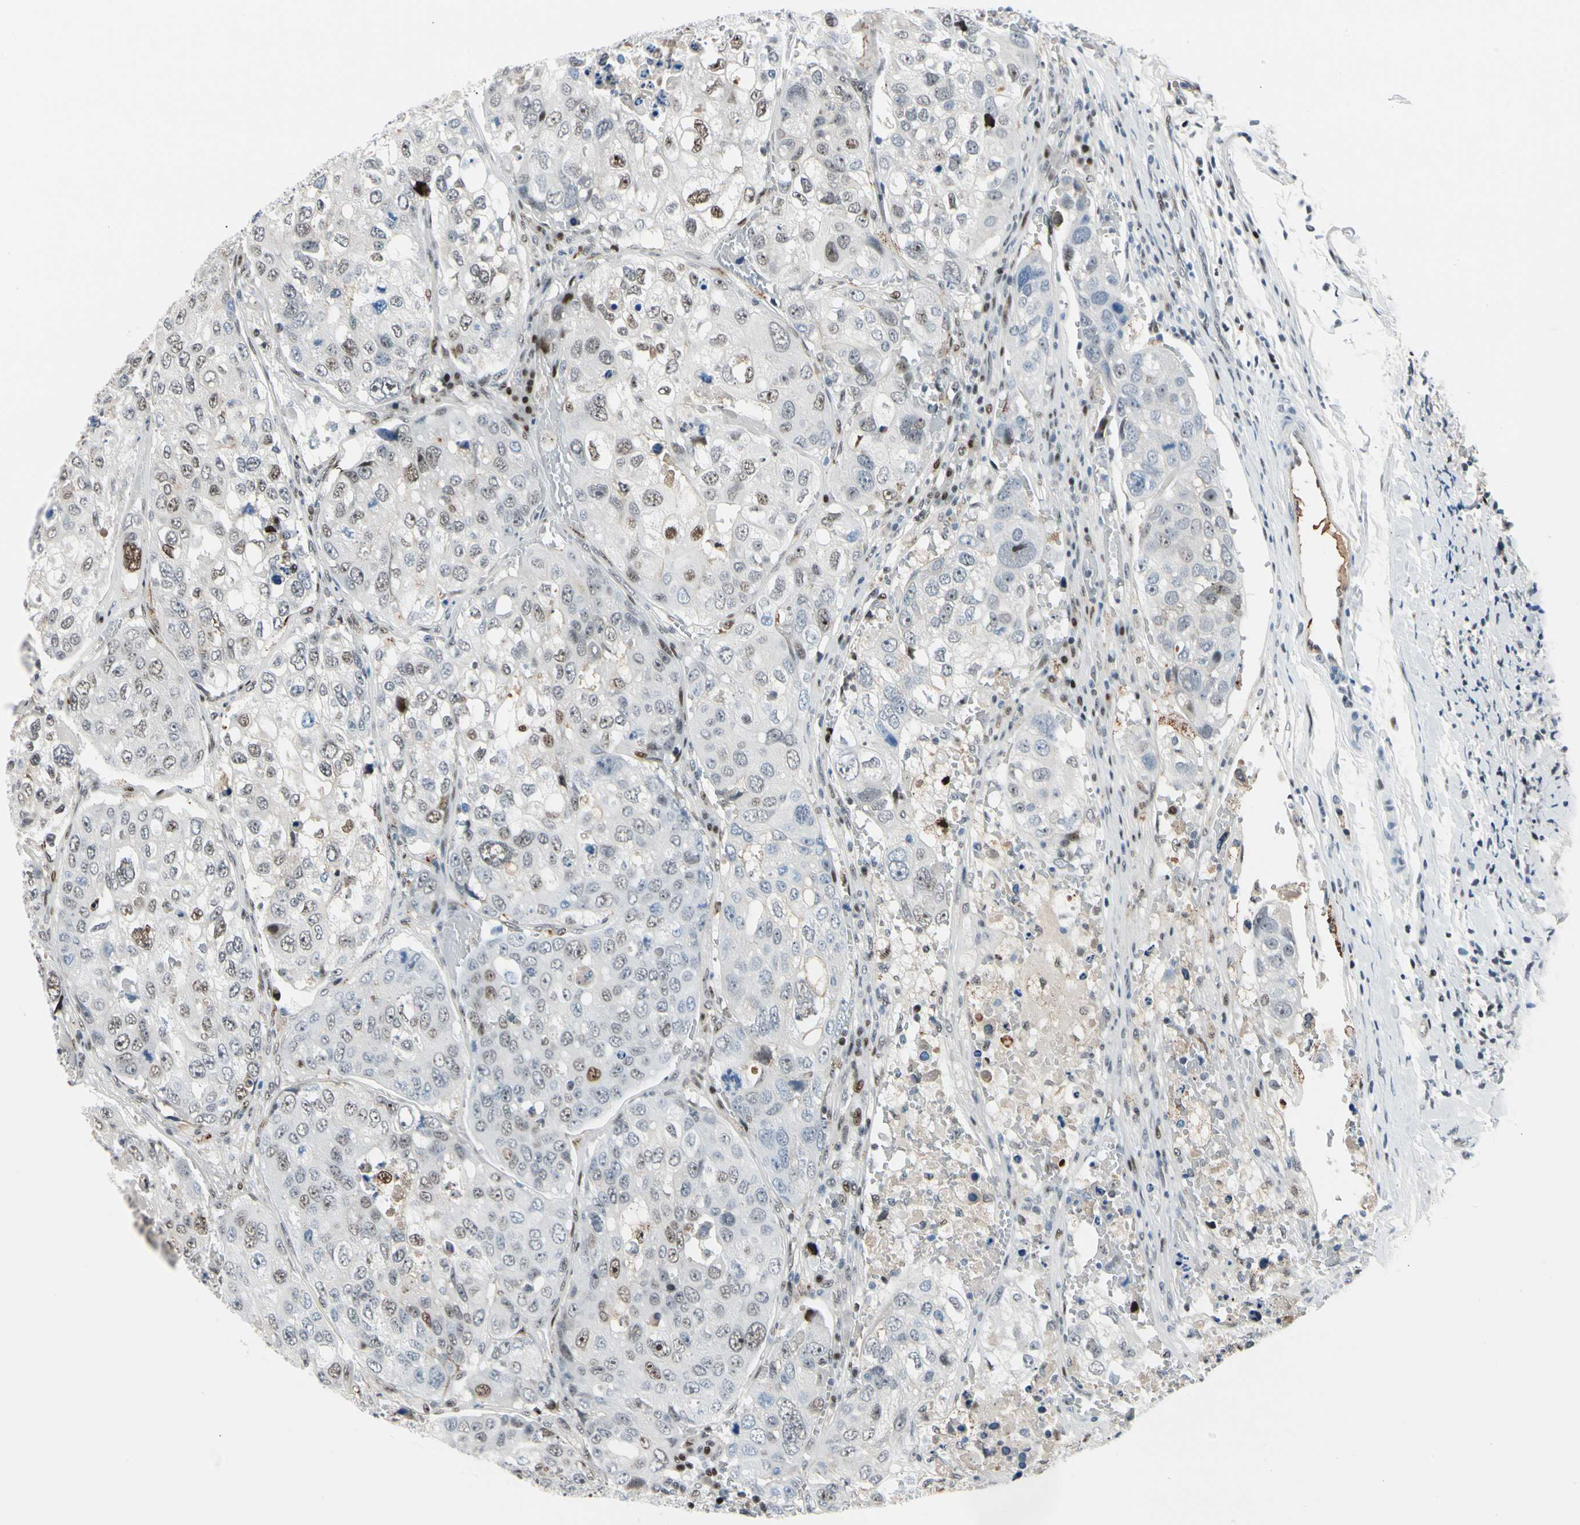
{"staining": {"intensity": "moderate", "quantity": "25%-75%", "location": "nuclear"}, "tissue": "urothelial cancer", "cell_type": "Tumor cells", "image_type": "cancer", "snomed": [{"axis": "morphology", "description": "Urothelial carcinoma, High grade"}, {"axis": "topography", "description": "Lymph node"}, {"axis": "topography", "description": "Urinary bladder"}], "caption": "Protein staining of urothelial carcinoma (high-grade) tissue shows moderate nuclear staining in about 25%-75% of tumor cells. (DAB (3,3'-diaminobenzidine) IHC with brightfield microscopy, high magnification).", "gene": "FOXO3", "patient": {"sex": "male", "age": 51}}